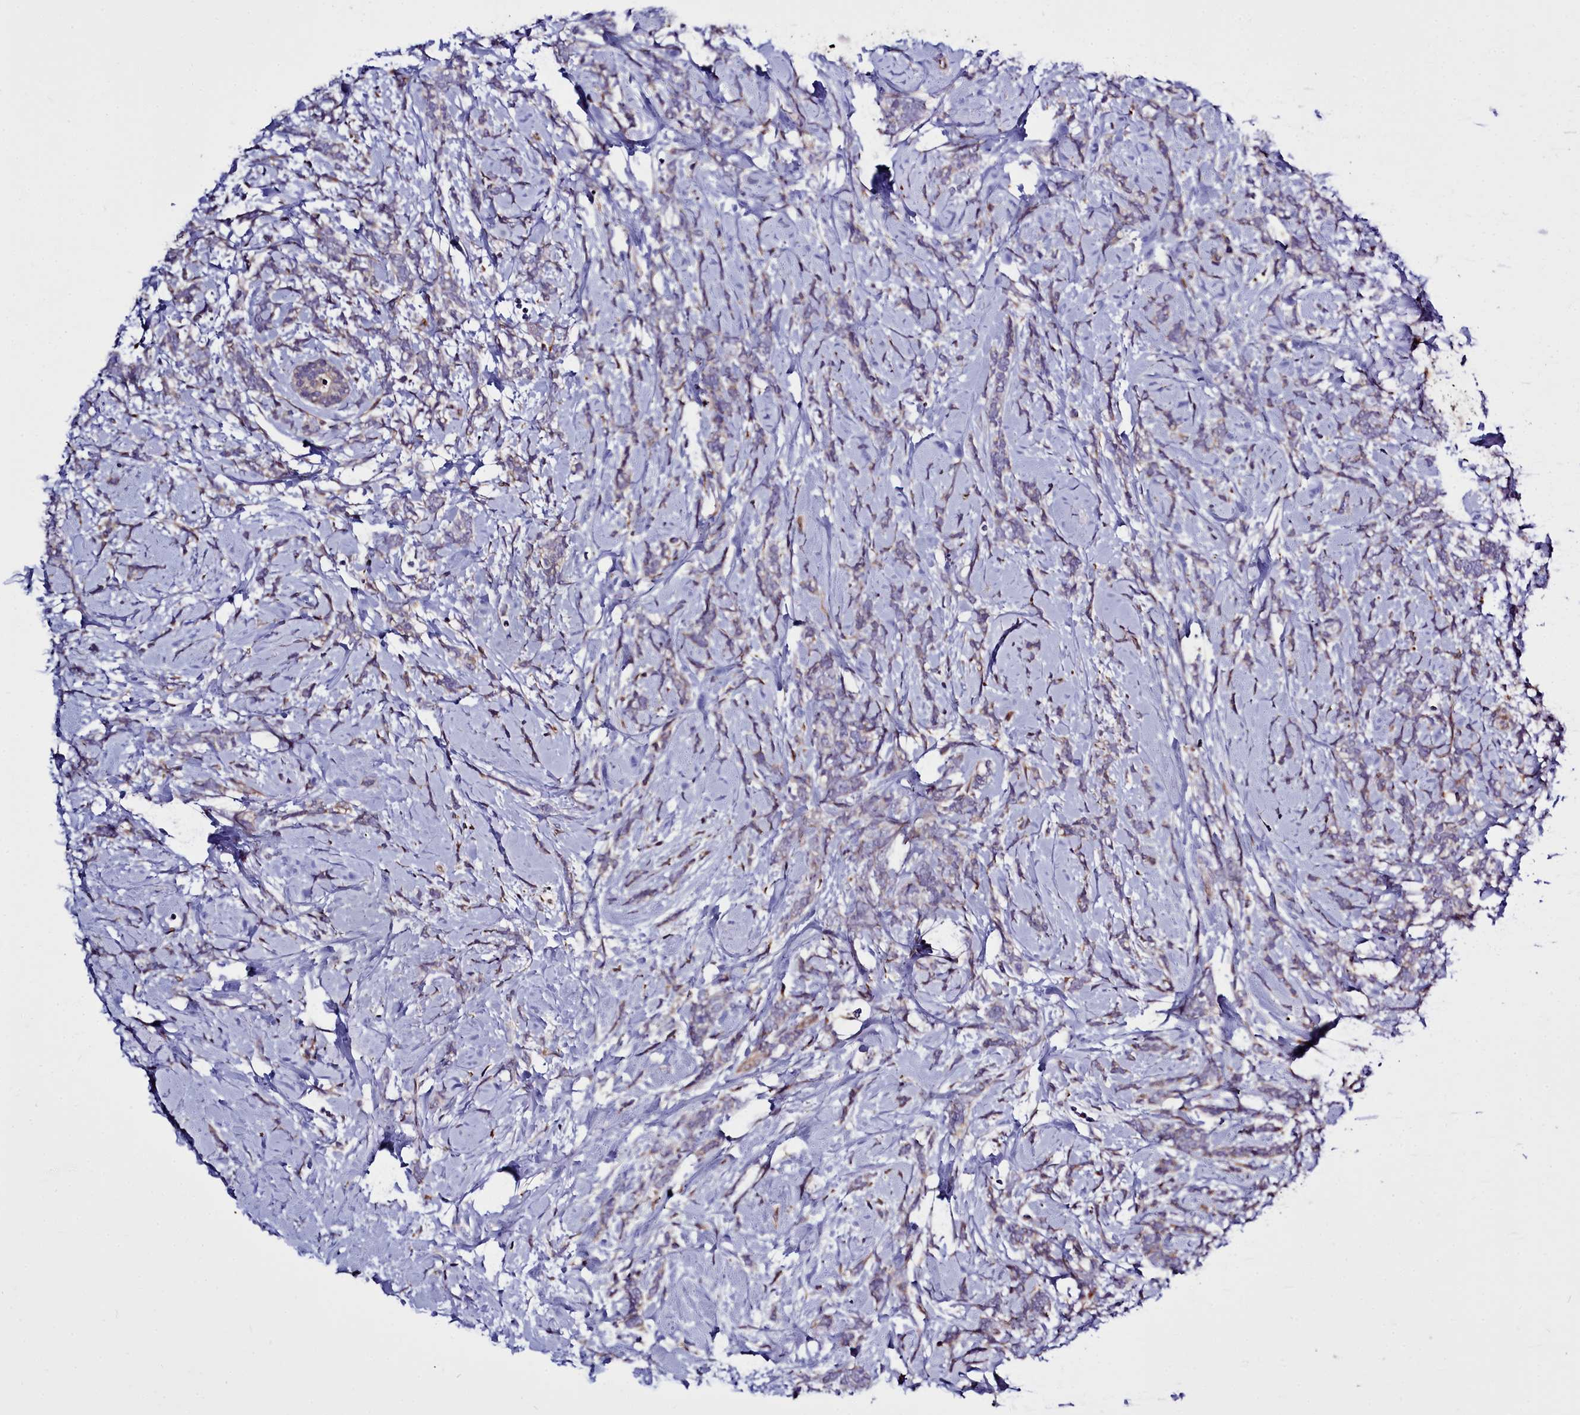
{"staining": {"intensity": "negative", "quantity": "none", "location": "none"}, "tissue": "breast cancer", "cell_type": "Tumor cells", "image_type": "cancer", "snomed": [{"axis": "morphology", "description": "Lobular carcinoma"}, {"axis": "topography", "description": "Breast"}], "caption": "Immunohistochemistry (IHC) of breast cancer (lobular carcinoma) shows no positivity in tumor cells.", "gene": "RAPGEF4", "patient": {"sex": "female", "age": 58}}